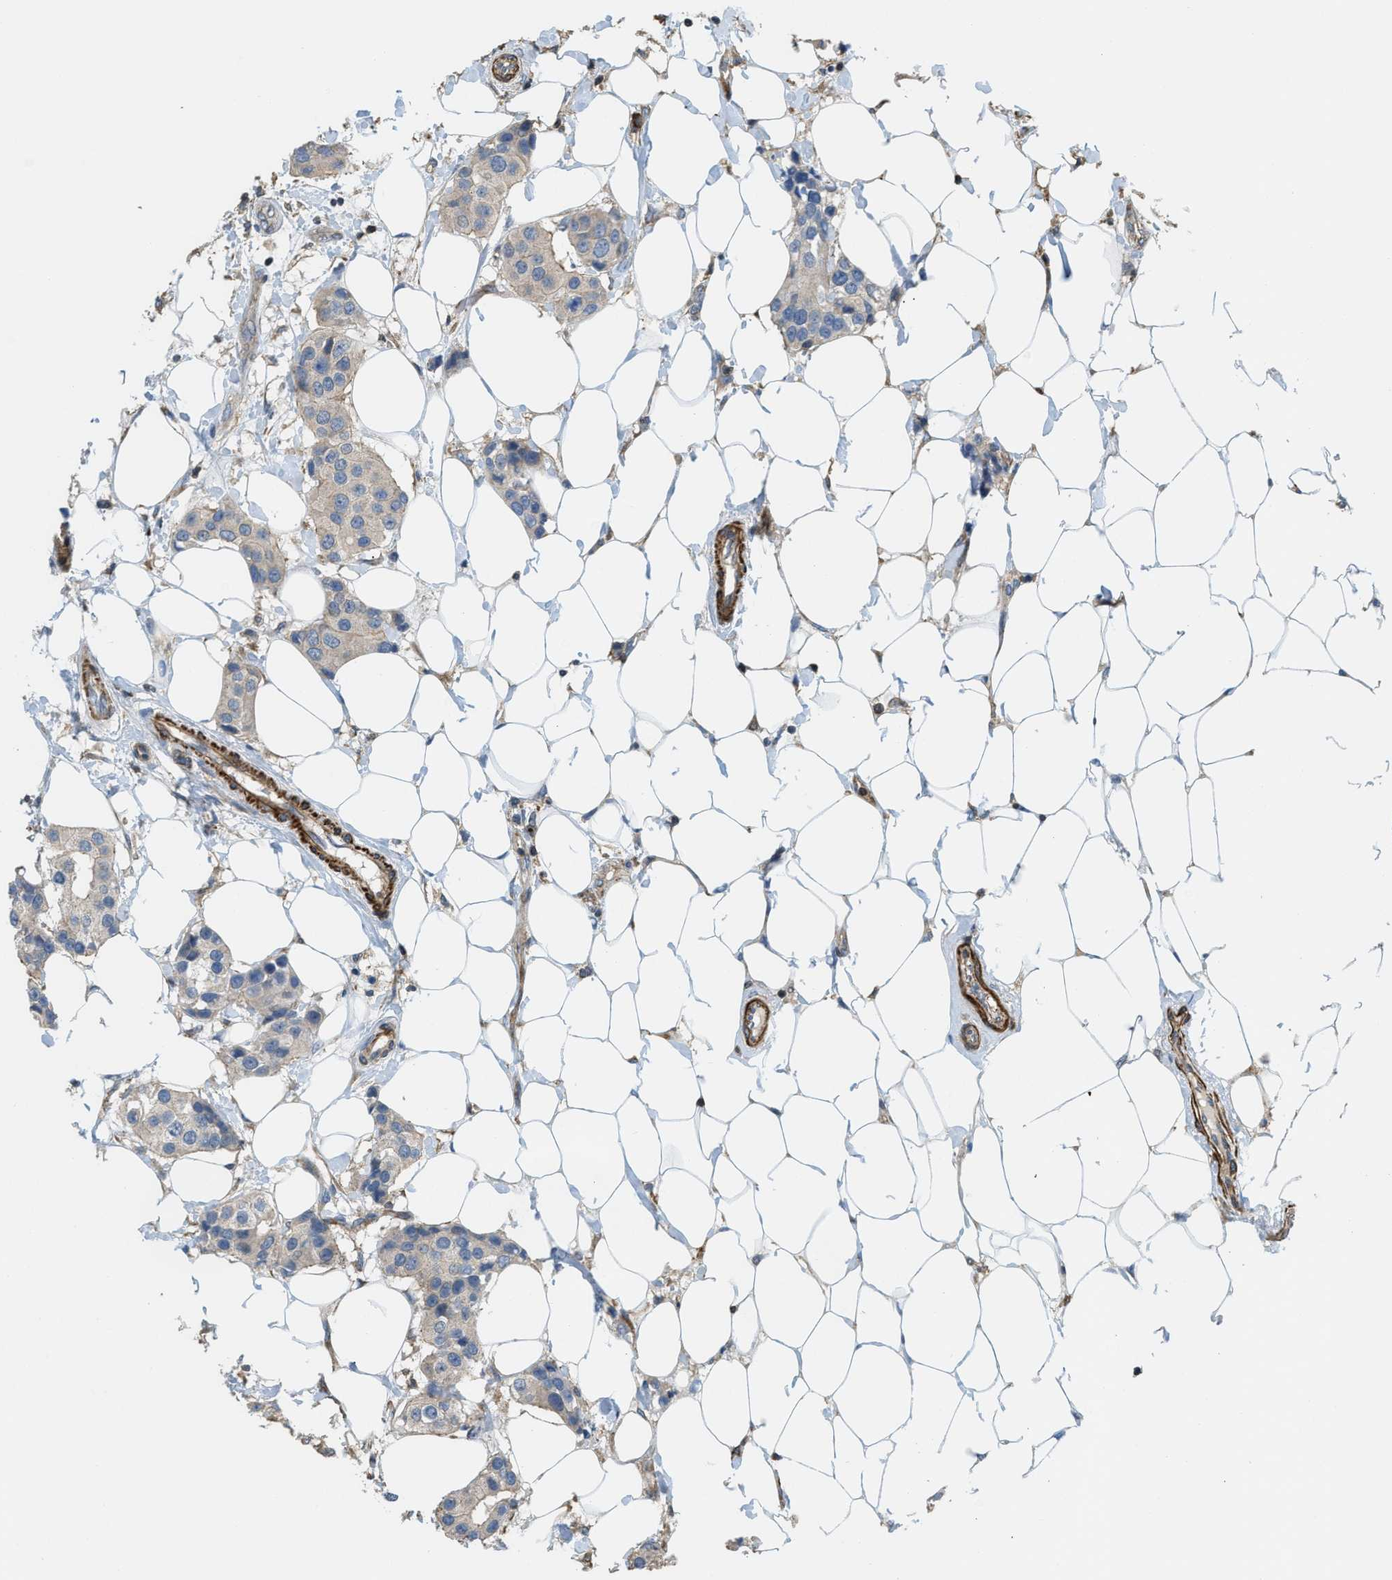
{"staining": {"intensity": "negative", "quantity": "none", "location": "none"}, "tissue": "breast cancer", "cell_type": "Tumor cells", "image_type": "cancer", "snomed": [{"axis": "morphology", "description": "Normal tissue, NOS"}, {"axis": "morphology", "description": "Duct carcinoma"}, {"axis": "topography", "description": "Breast"}], "caption": "IHC histopathology image of neoplastic tissue: human breast infiltrating ductal carcinoma stained with DAB exhibits no significant protein staining in tumor cells.", "gene": "BTN3A2", "patient": {"sex": "female", "age": 39}}